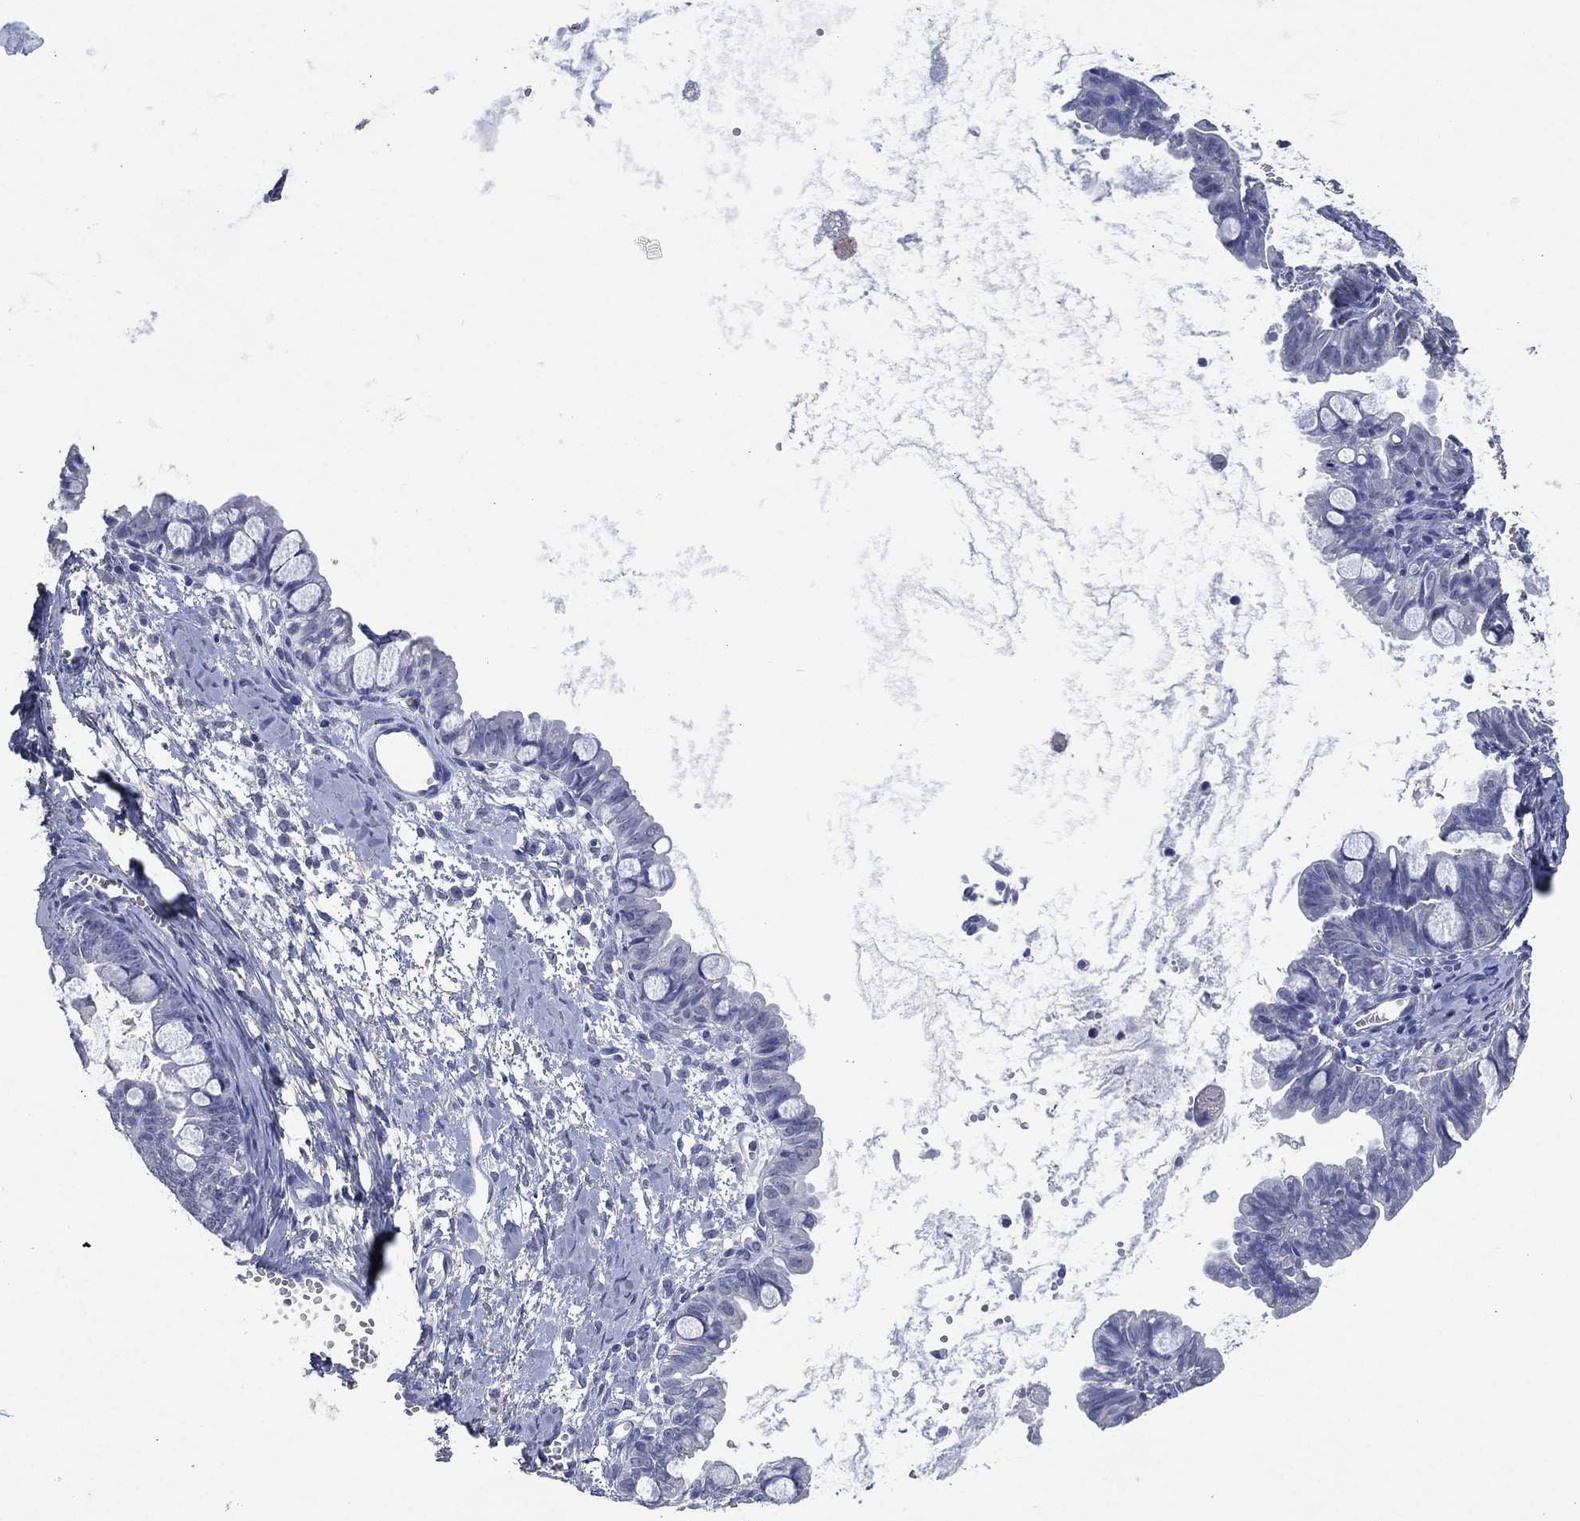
{"staining": {"intensity": "negative", "quantity": "none", "location": "none"}, "tissue": "ovarian cancer", "cell_type": "Tumor cells", "image_type": "cancer", "snomed": [{"axis": "morphology", "description": "Cystadenocarcinoma, mucinous, NOS"}, {"axis": "topography", "description": "Ovary"}], "caption": "Human mucinous cystadenocarcinoma (ovarian) stained for a protein using IHC shows no expression in tumor cells.", "gene": "FSCN2", "patient": {"sex": "female", "age": 63}}